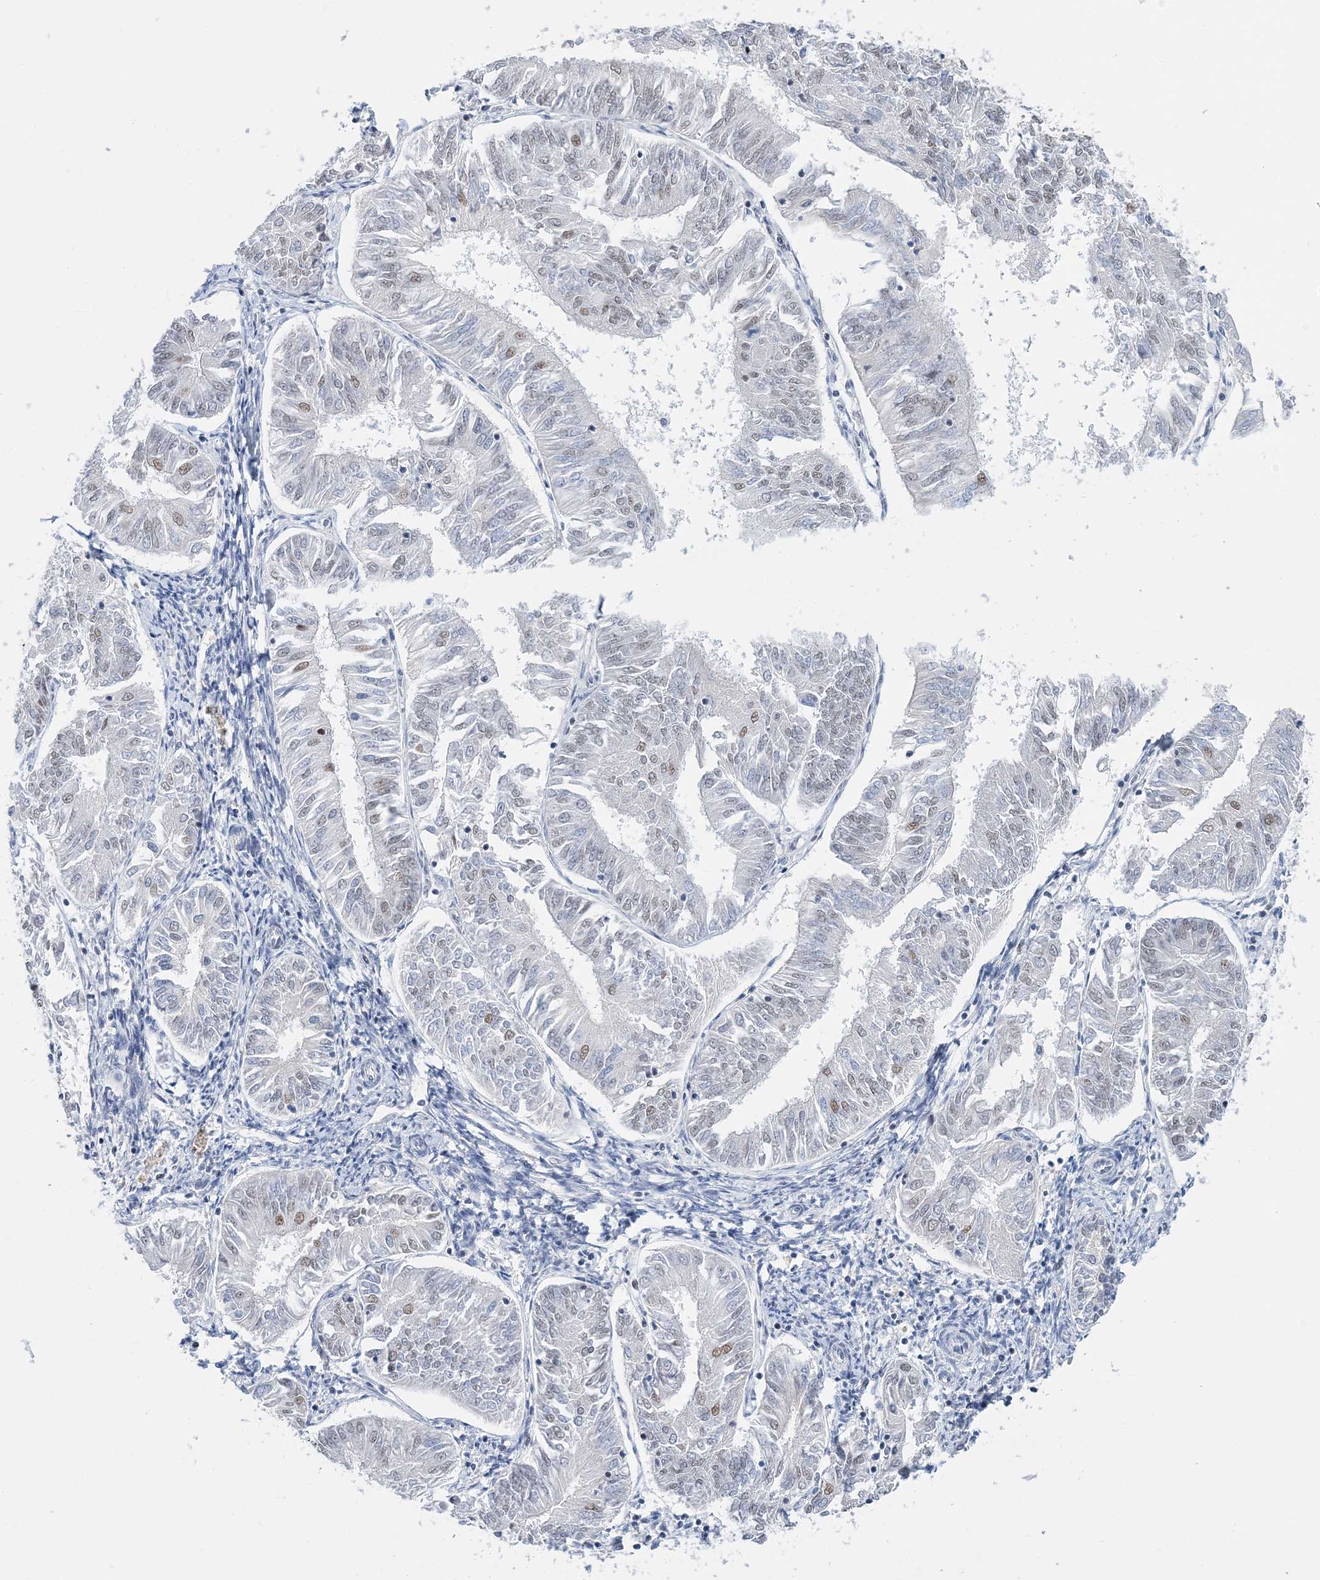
{"staining": {"intensity": "weak", "quantity": "<25%", "location": "nuclear"}, "tissue": "endometrial cancer", "cell_type": "Tumor cells", "image_type": "cancer", "snomed": [{"axis": "morphology", "description": "Adenocarcinoma, NOS"}, {"axis": "topography", "description": "Endometrium"}], "caption": "Endometrial cancer (adenocarcinoma) was stained to show a protein in brown. There is no significant positivity in tumor cells.", "gene": "PRMT9", "patient": {"sex": "female", "age": 58}}